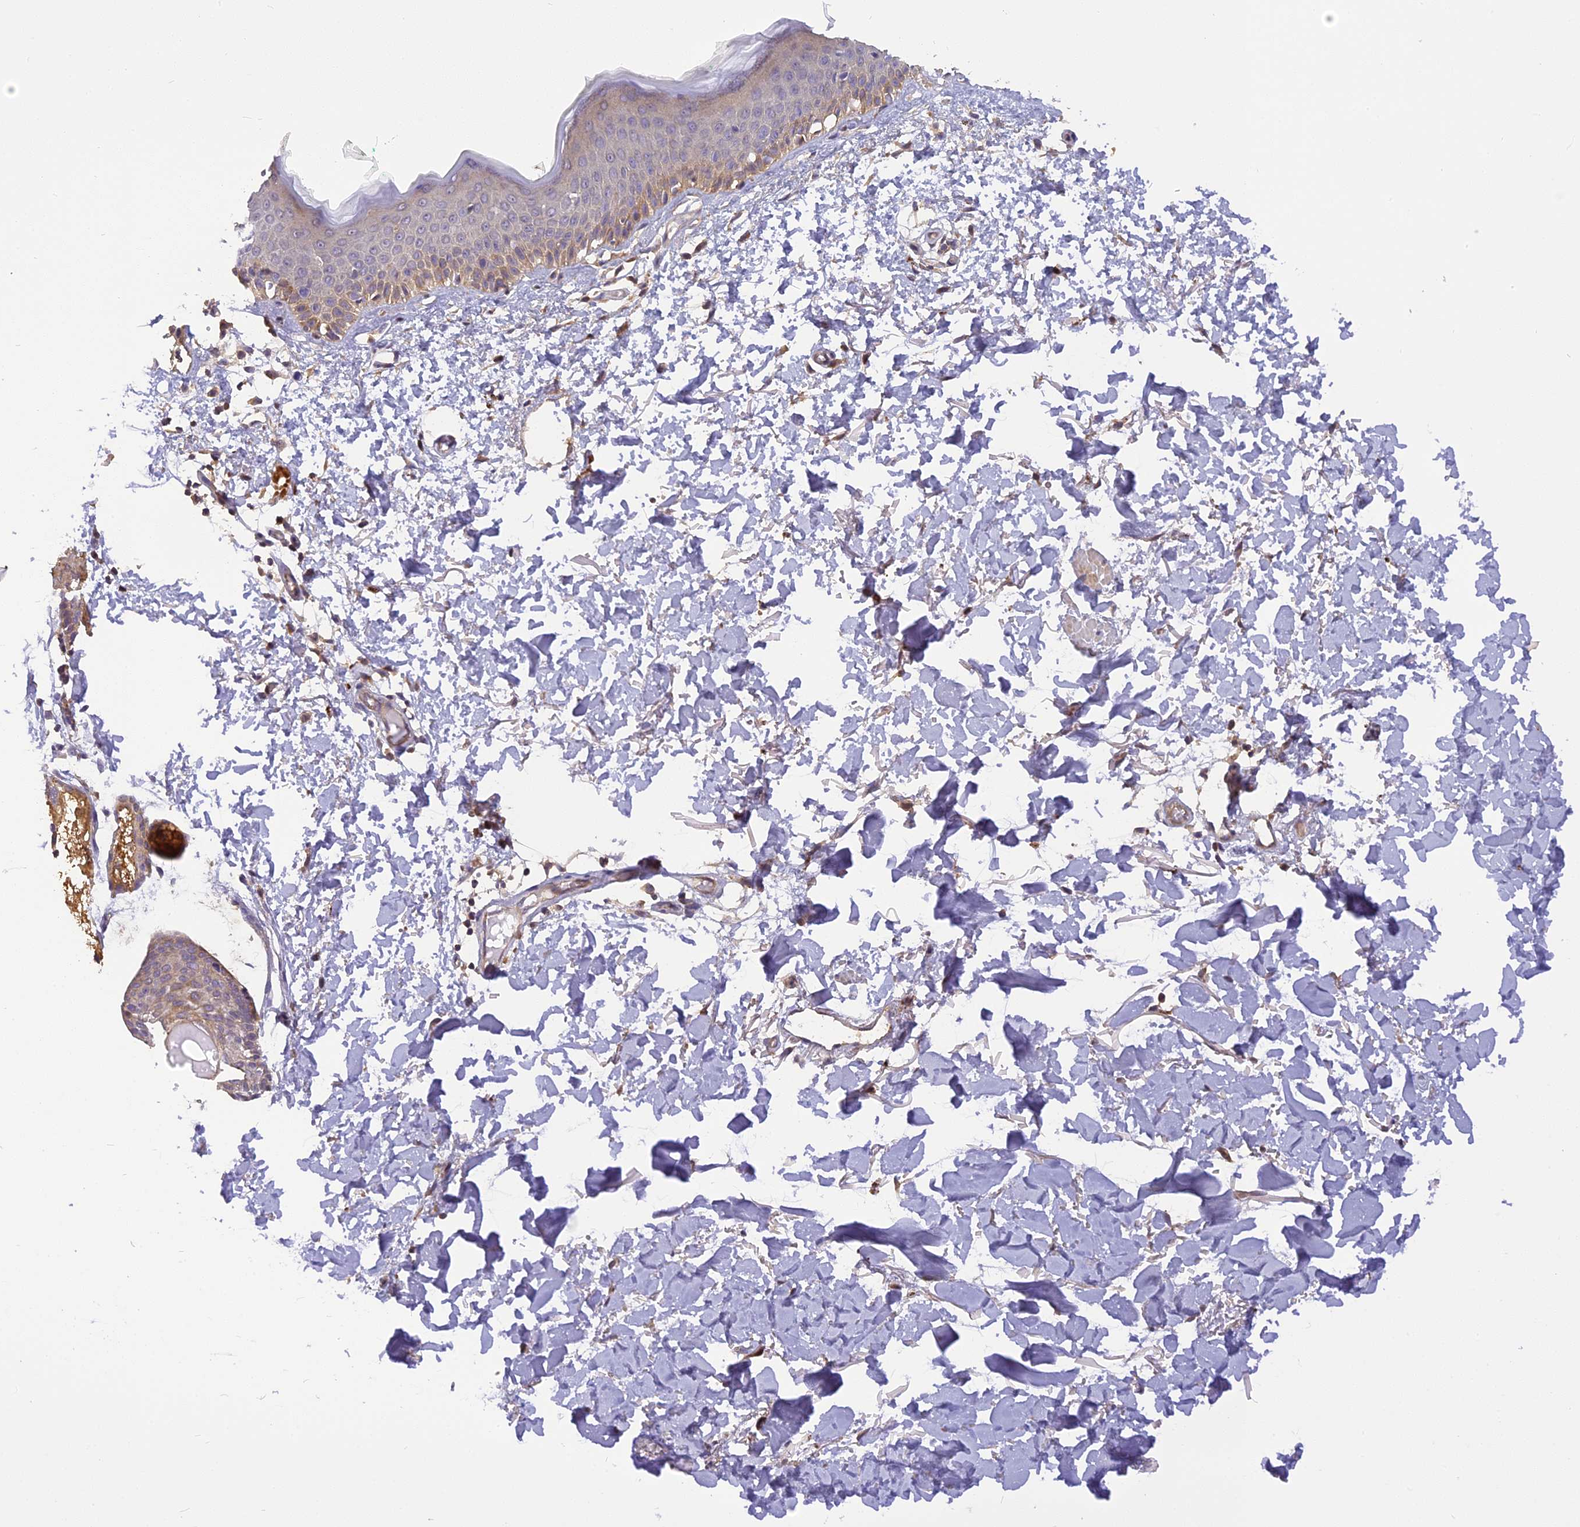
{"staining": {"intensity": "negative", "quantity": "none", "location": "none"}, "tissue": "skin", "cell_type": "Fibroblasts", "image_type": "normal", "snomed": [{"axis": "morphology", "description": "Normal tissue, NOS"}, {"axis": "topography", "description": "Skin"}], "caption": "A micrograph of skin stained for a protein shows no brown staining in fibroblasts. (DAB IHC visualized using brightfield microscopy, high magnification).", "gene": "FNIP2", "patient": {"sex": "male", "age": 62}}